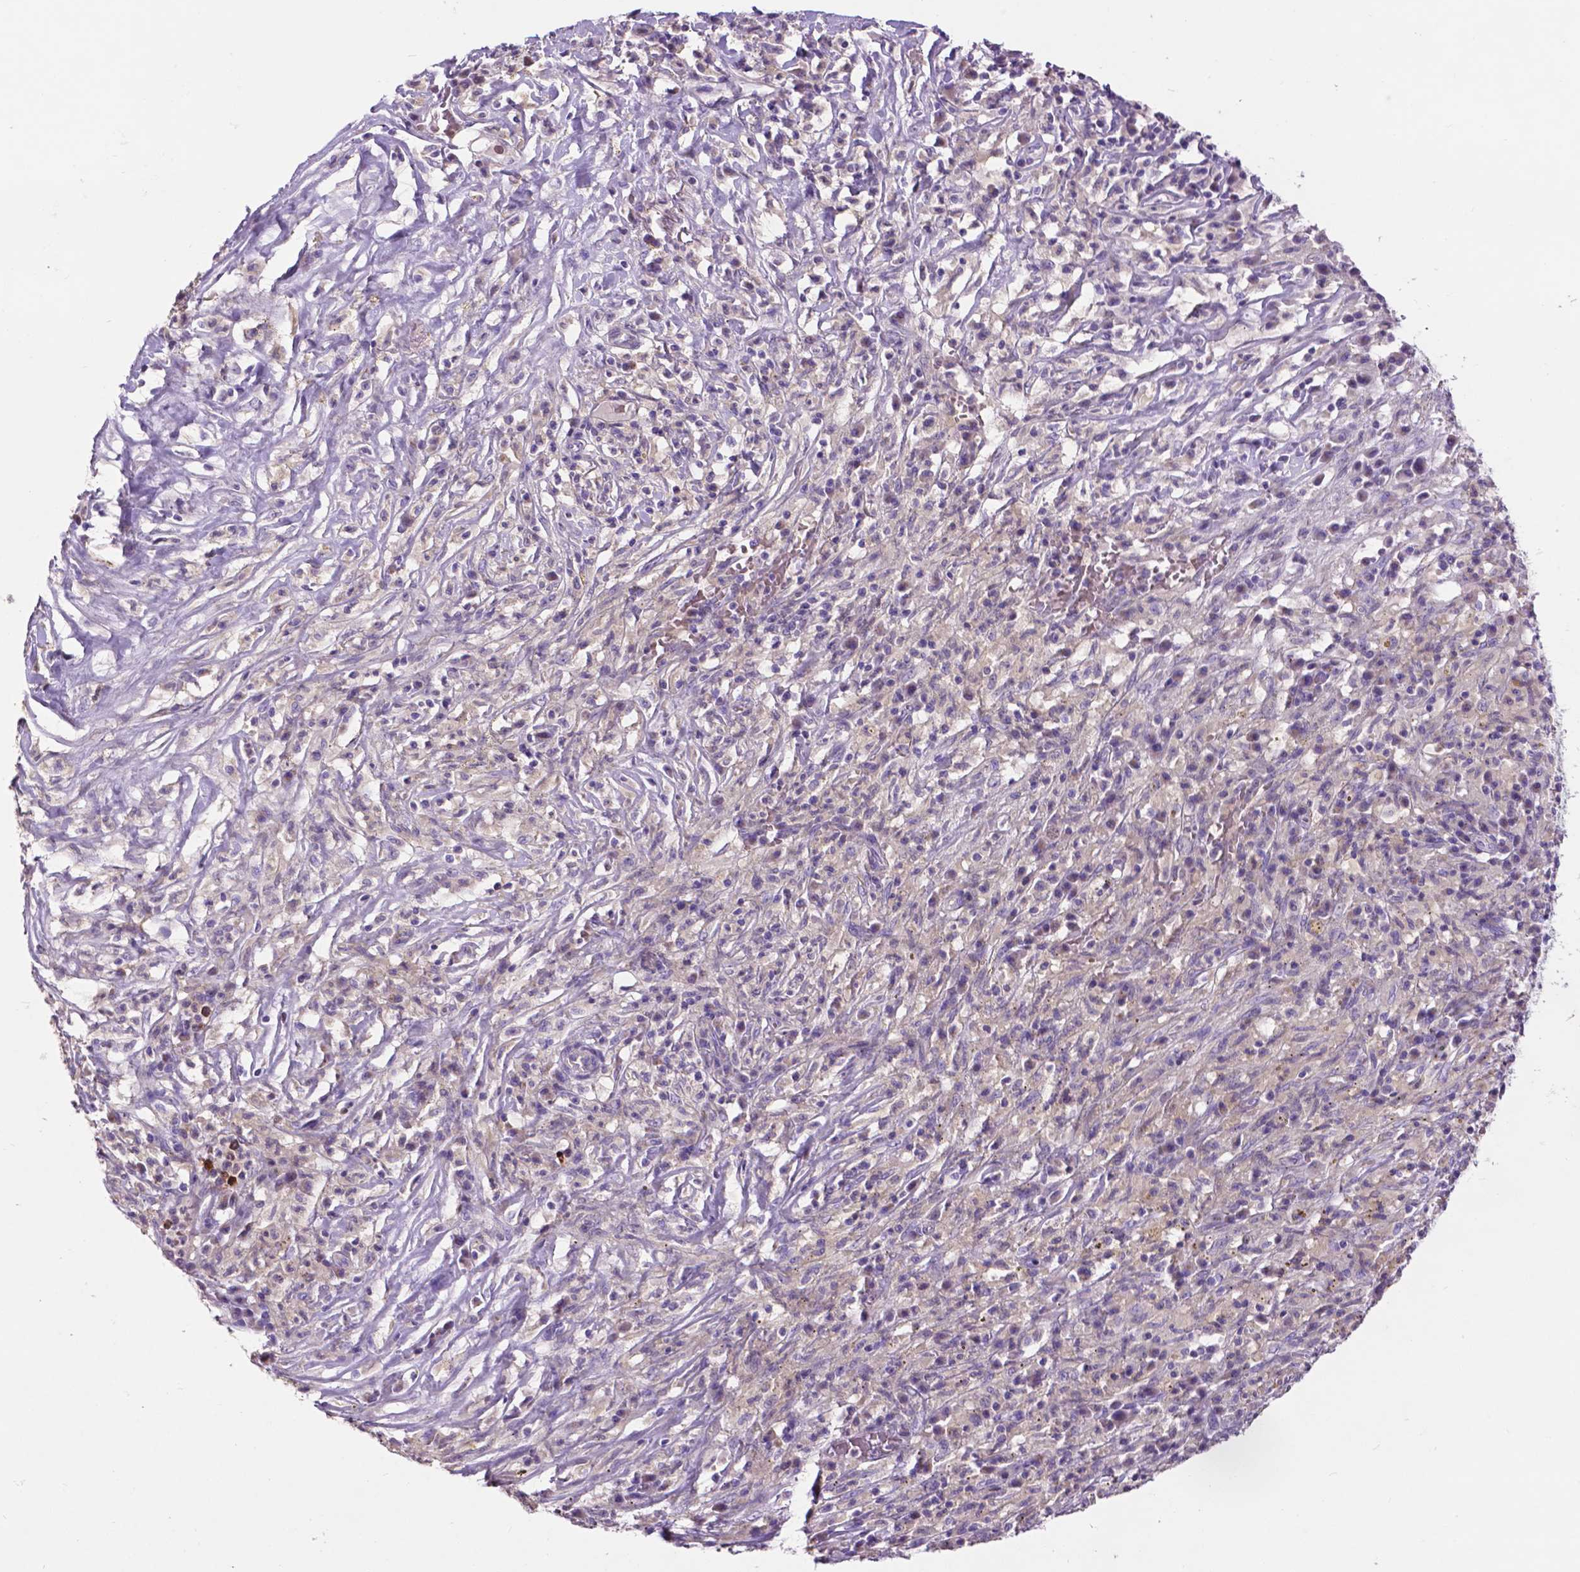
{"staining": {"intensity": "negative", "quantity": "none", "location": "none"}, "tissue": "melanoma", "cell_type": "Tumor cells", "image_type": "cancer", "snomed": [{"axis": "morphology", "description": "Malignant melanoma, NOS"}, {"axis": "topography", "description": "Skin"}], "caption": "IHC of human malignant melanoma reveals no positivity in tumor cells.", "gene": "PLSCR1", "patient": {"sex": "female", "age": 91}}